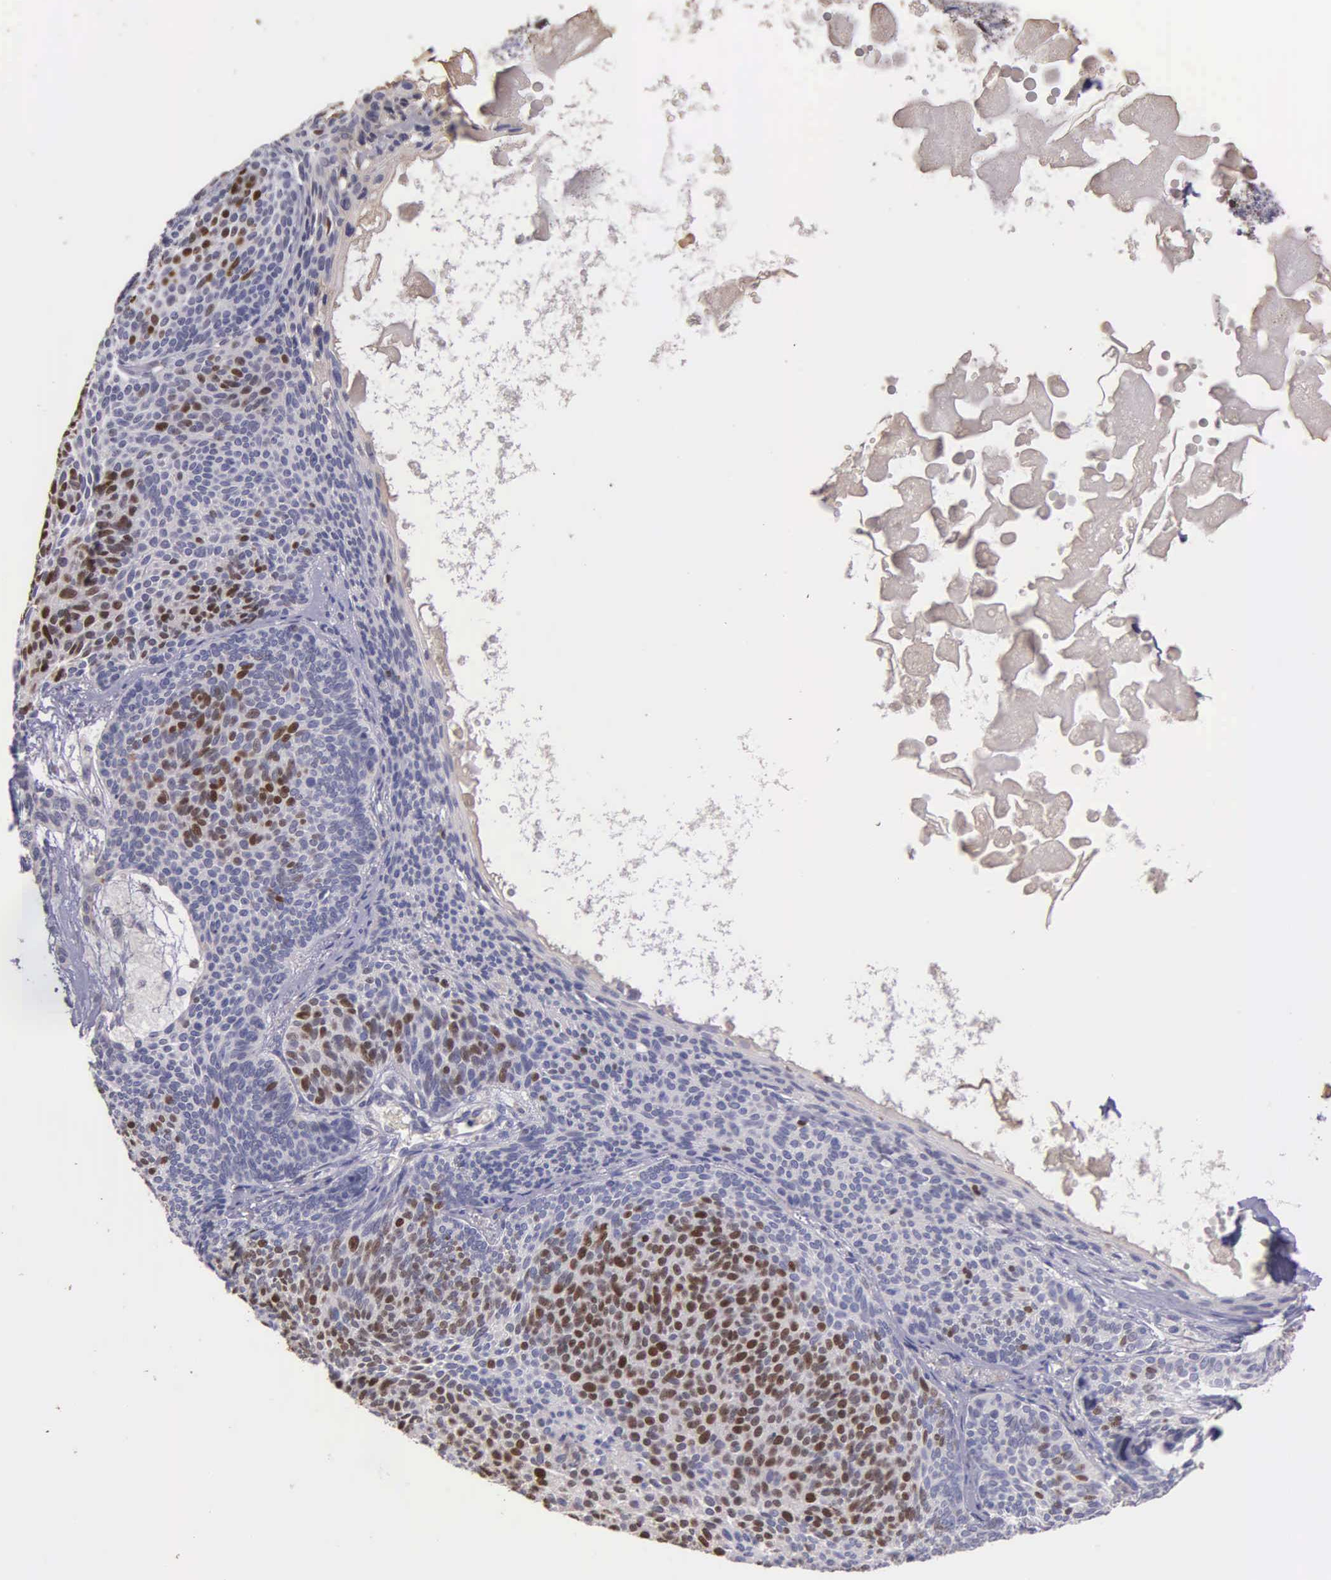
{"staining": {"intensity": "moderate", "quantity": "<25%", "location": "nuclear"}, "tissue": "skin cancer", "cell_type": "Tumor cells", "image_type": "cancer", "snomed": [{"axis": "morphology", "description": "Basal cell carcinoma"}, {"axis": "topography", "description": "Skin"}], "caption": "Protein analysis of skin cancer tissue demonstrates moderate nuclear staining in approximately <25% of tumor cells.", "gene": "MCM5", "patient": {"sex": "male", "age": 84}}